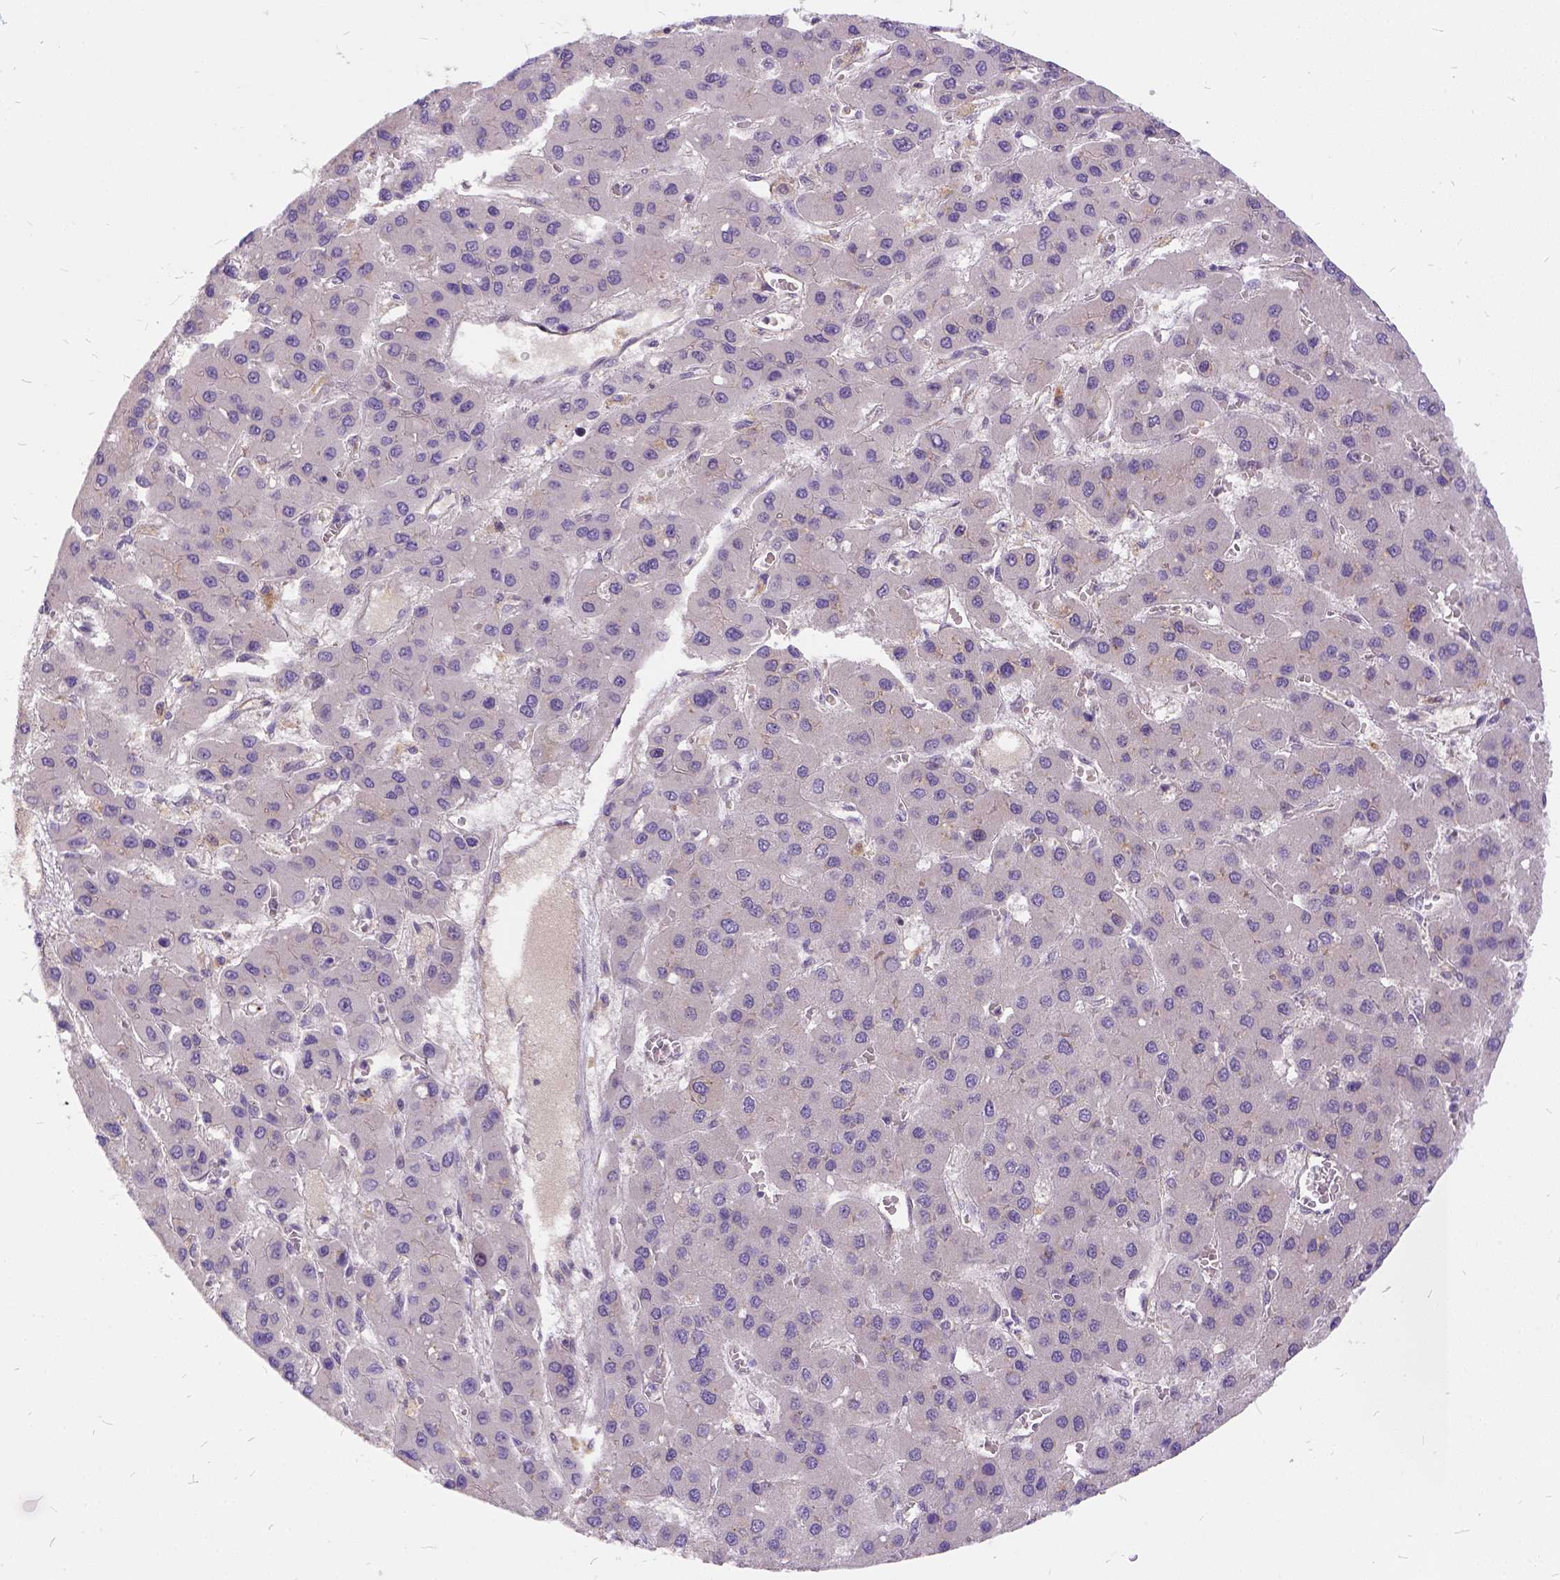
{"staining": {"intensity": "negative", "quantity": "none", "location": "none"}, "tissue": "liver cancer", "cell_type": "Tumor cells", "image_type": "cancer", "snomed": [{"axis": "morphology", "description": "Carcinoma, Hepatocellular, NOS"}, {"axis": "topography", "description": "Liver"}], "caption": "Tumor cells show no significant protein positivity in liver cancer. The staining is performed using DAB brown chromogen with nuclei counter-stained in using hematoxylin.", "gene": "ILRUN", "patient": {"sex": "female", "age": 41}}